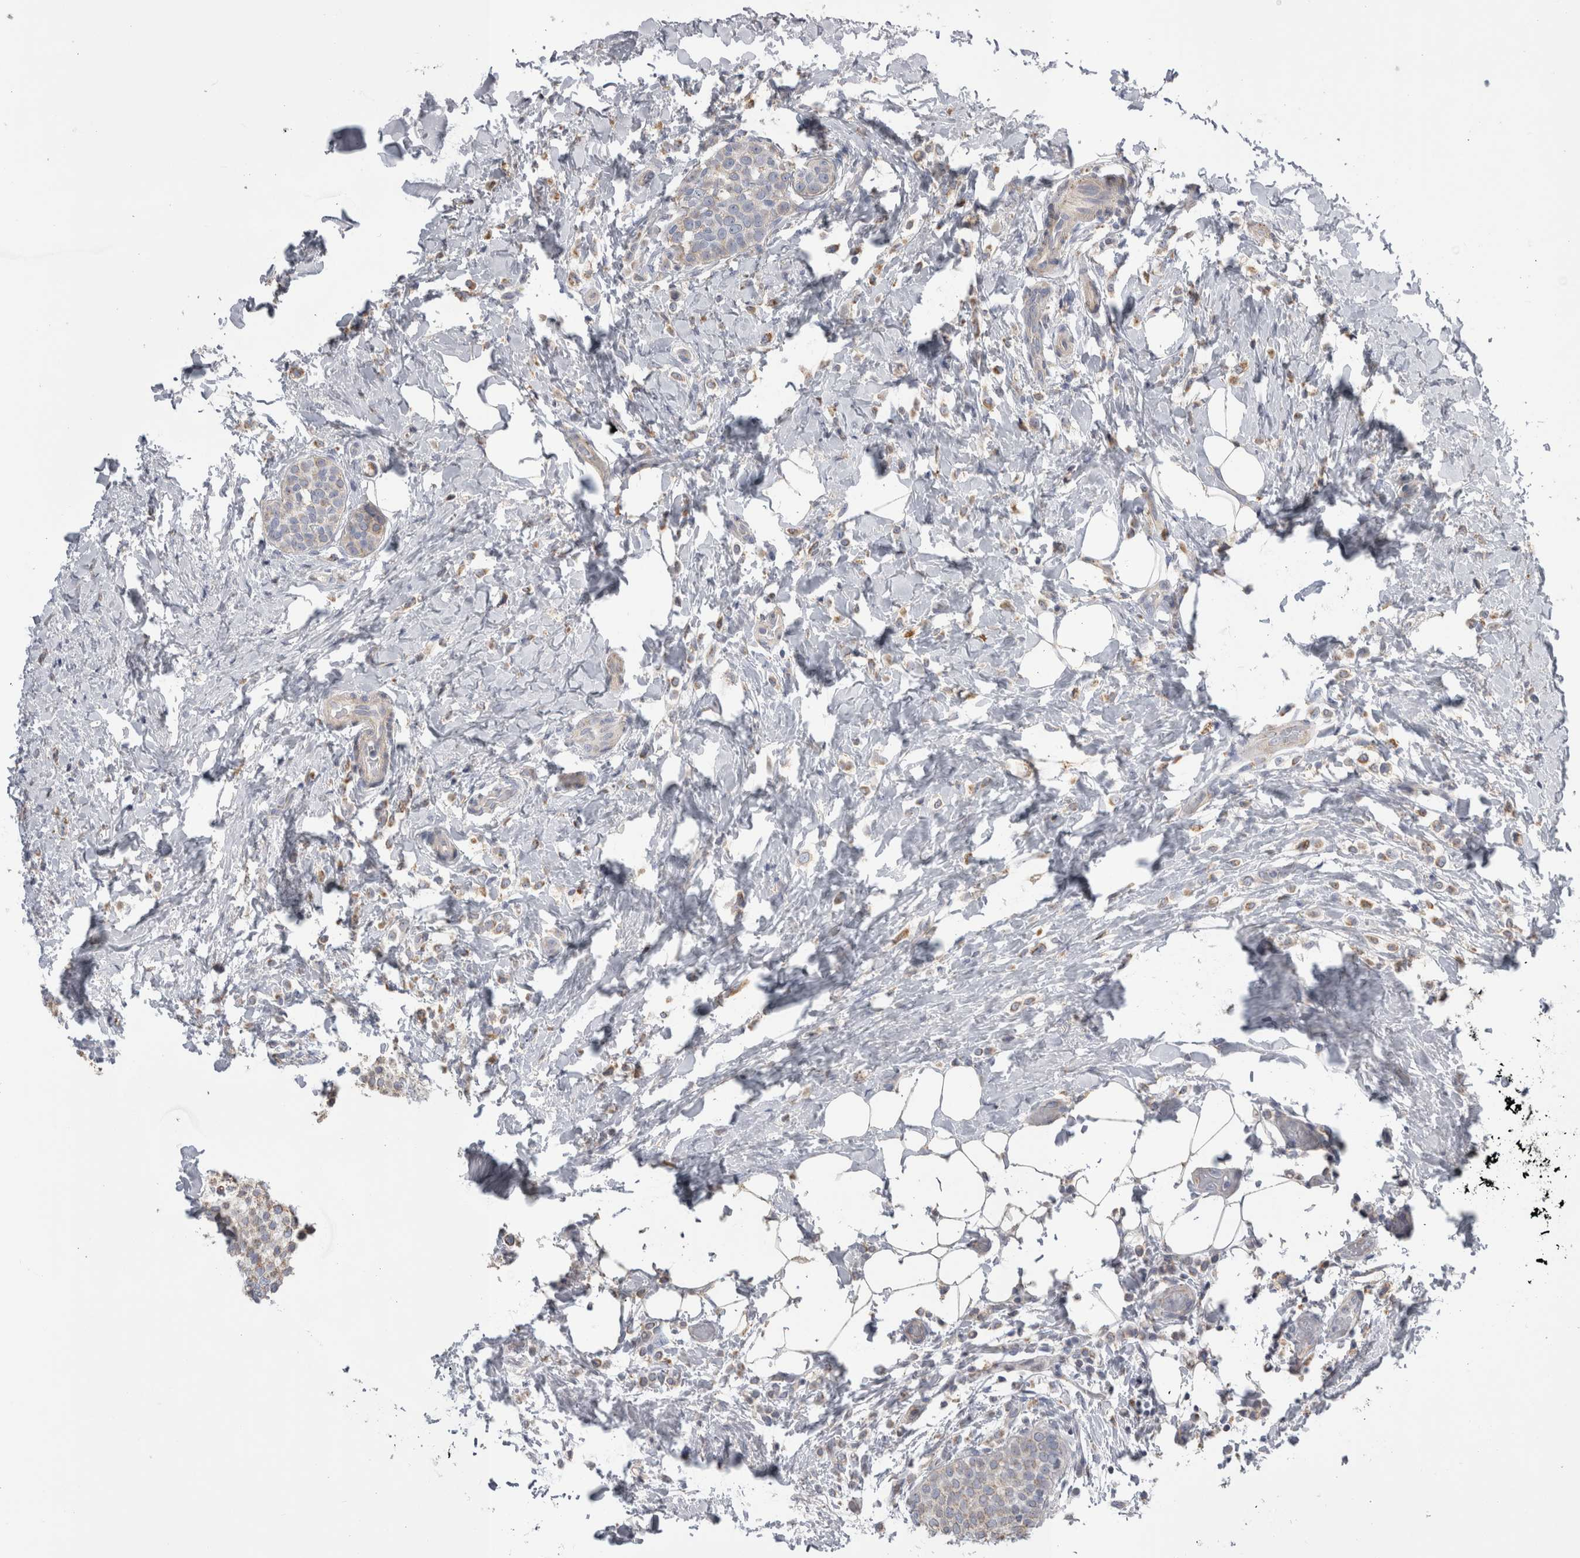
{"staining": {"intensity": "weak", "quantity": "<25%", "location": "cytoplasmic/membranous"}, "tissue": "breast cancer", "cell_type": "Tumor cells", "image_type": "cancer", "snomed": [{"axis": "morphology", "description": "Lobular carcinoma"}, {"axis": "topography", "description": "Breast"}], "caption": "The immunohistochemistry (IHC) image has no significant positivity in tumor cells of breast cancer tissue.", "gene": "DHRS4", "patient": {"sex": "female", "age": 50}}